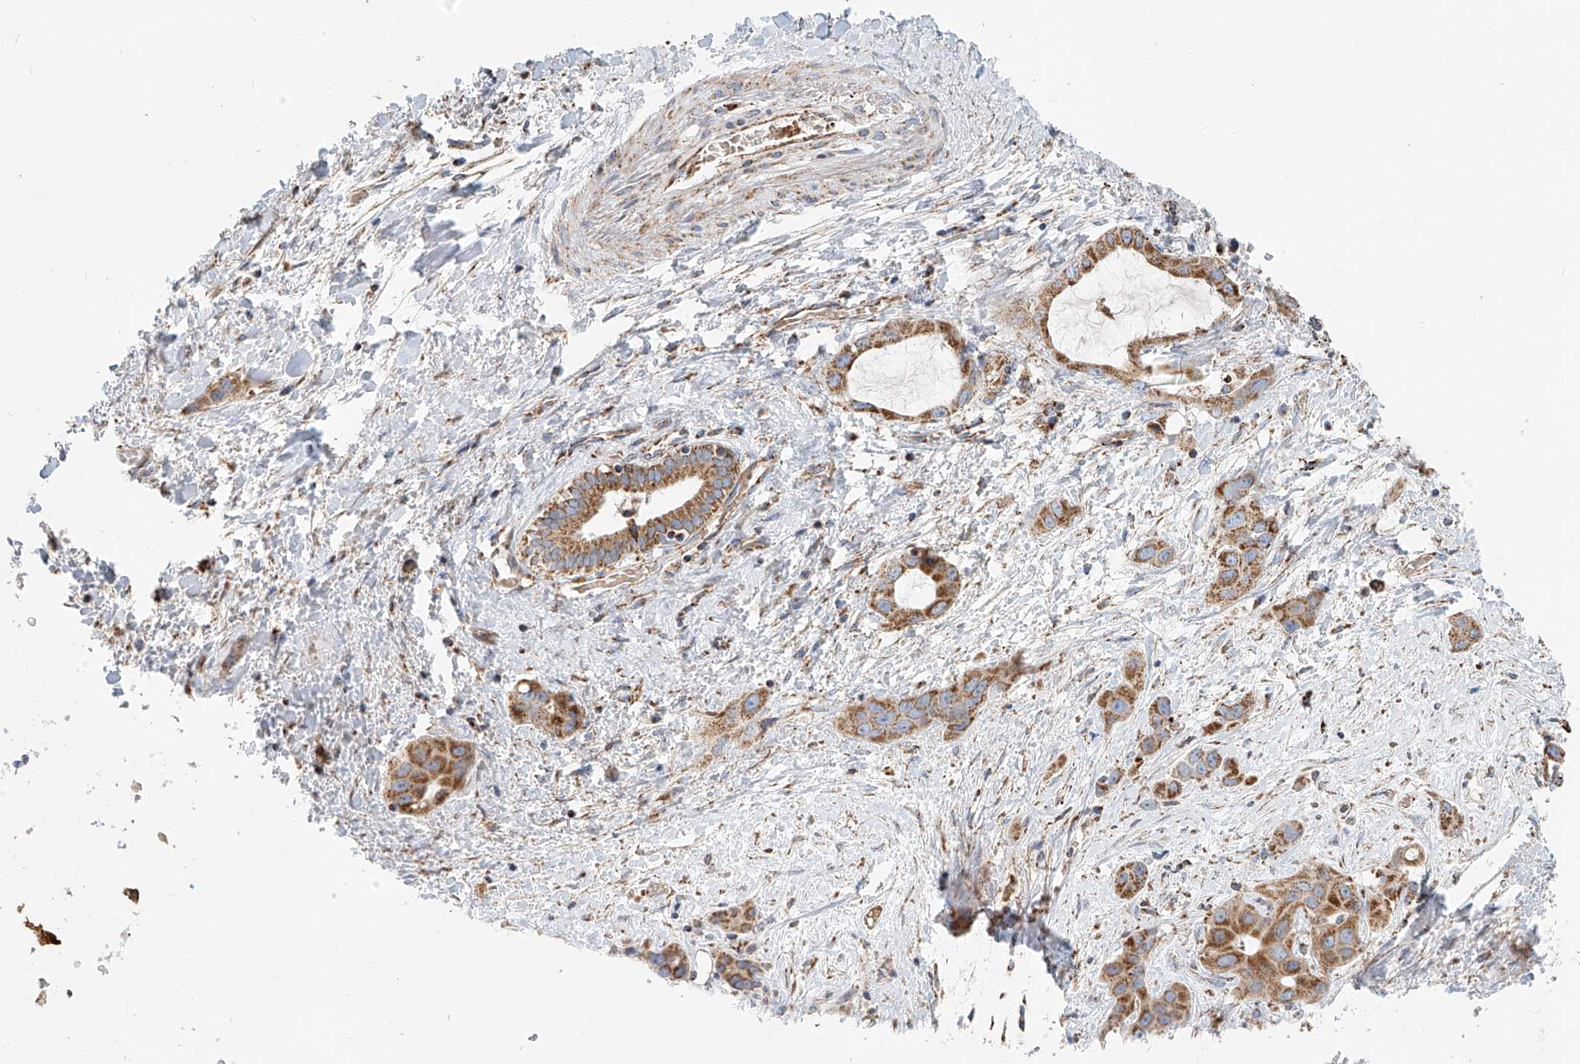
{"staining": {"intensity": "moderate", "quantity": ">75%", "location": "cytoplasmic/membranous"}, "tissue": "liver cancer", "cell_type": "Tumor cells", "image_type": "cancer", "snomed": [{"axis": "morphology", "description": "Cholangiocarcinoma"}, {"axis": "topography", "description": "Liver"}], "caption": "Human cholangiocarcinoma (liver) stained with a brown dye demonstrates moderate cytoplasmic/membranous positive staining in about >75% of tumor cells.", "gene": "MCL1", "patient": {"sex": "female", "age": 52}}